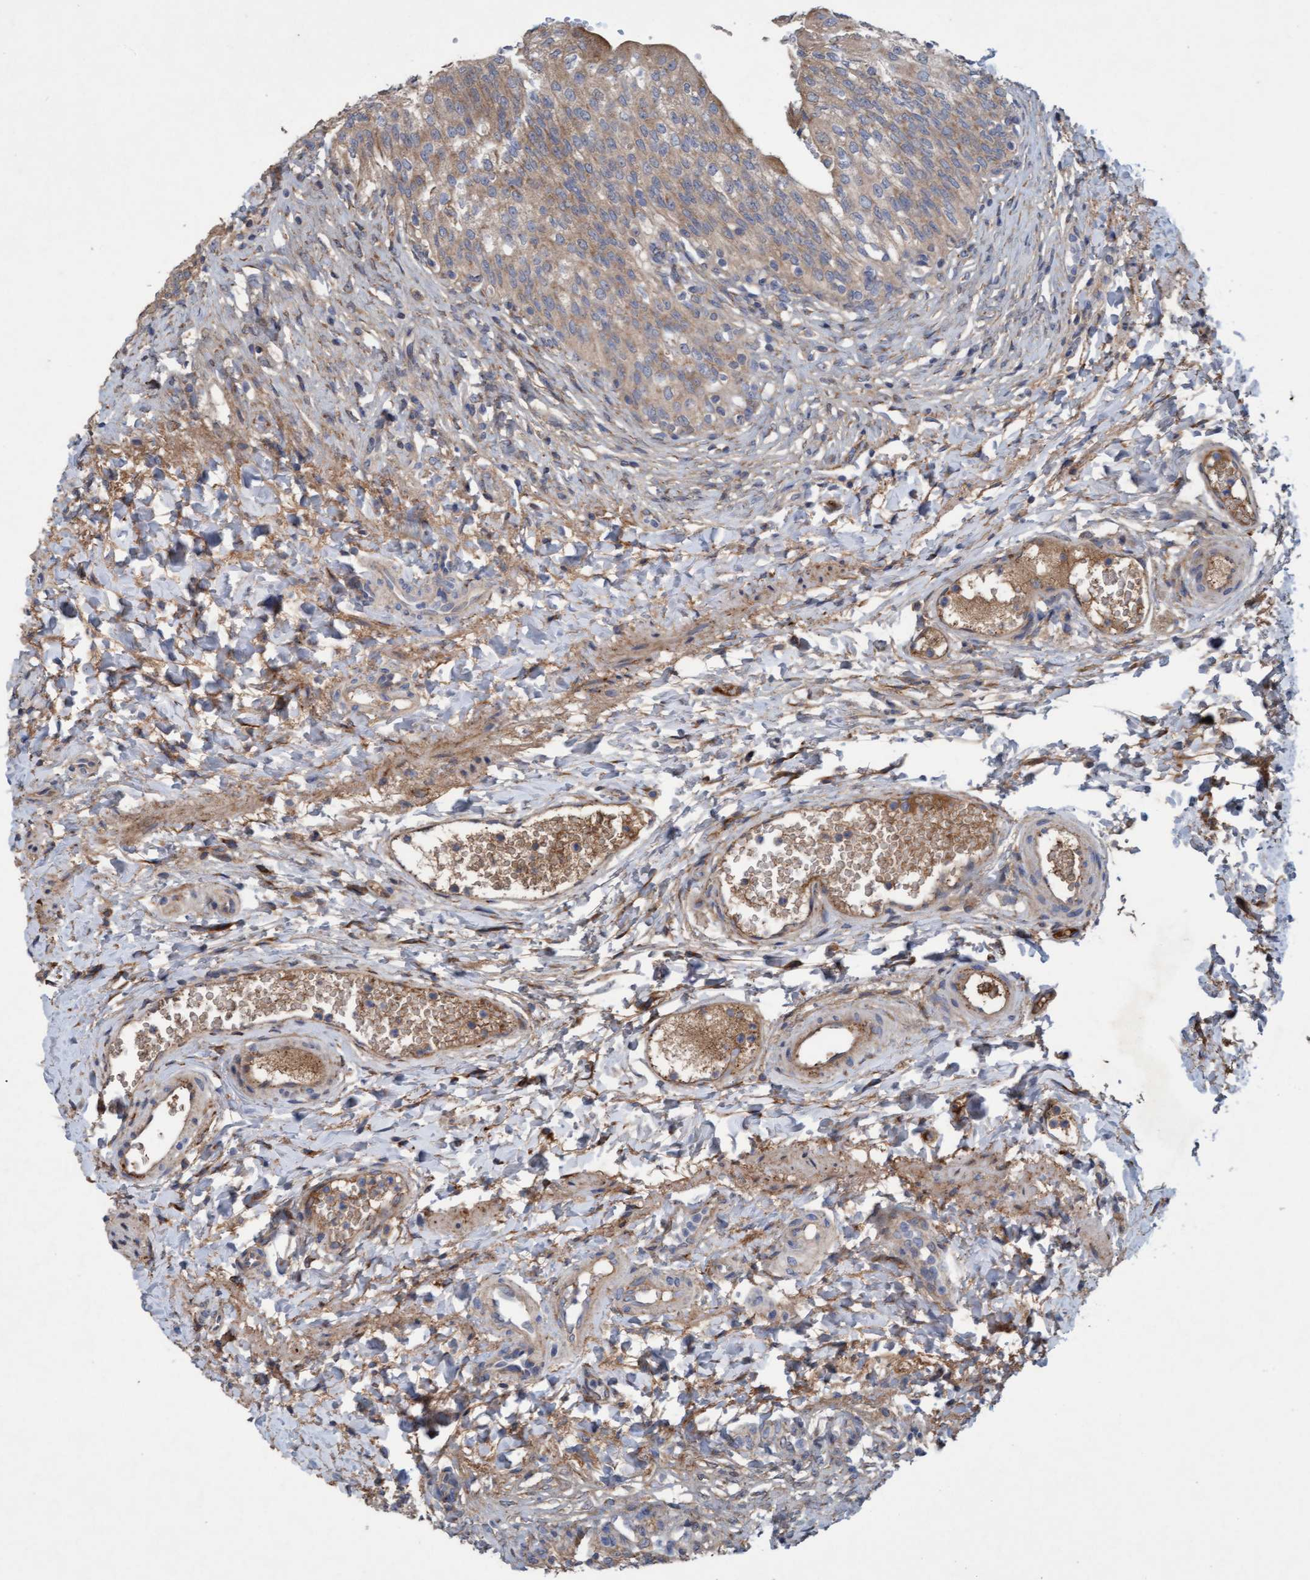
{"staining": {"intensity": "moderate", "quantity": ">75%", "location": "cytoplasmic/membranous"}, "tissue": "urinary bladder", "cell_type": "Urothelial cells", "image_type": "normal", "snomed": [{"axis": "morphology", "description": "Urothelial carcinoma, High grade"}, {"axis": "topography", "description": "Urinary bladder"}], "caption": "Normal urinary bladder was stained to show a protein in brown. There is medium levels of moderate cytoplasmic/membranous positivity in about >75% of urothelial cells. The protein is stained brown, and the nuclei are stained in blue (DAB (3,3'-diaminobenzidine) IHC with brightfield microscopy, high magnification).", "gene": "DDHD2", "patient": {"sex": "male", "age": 46}}